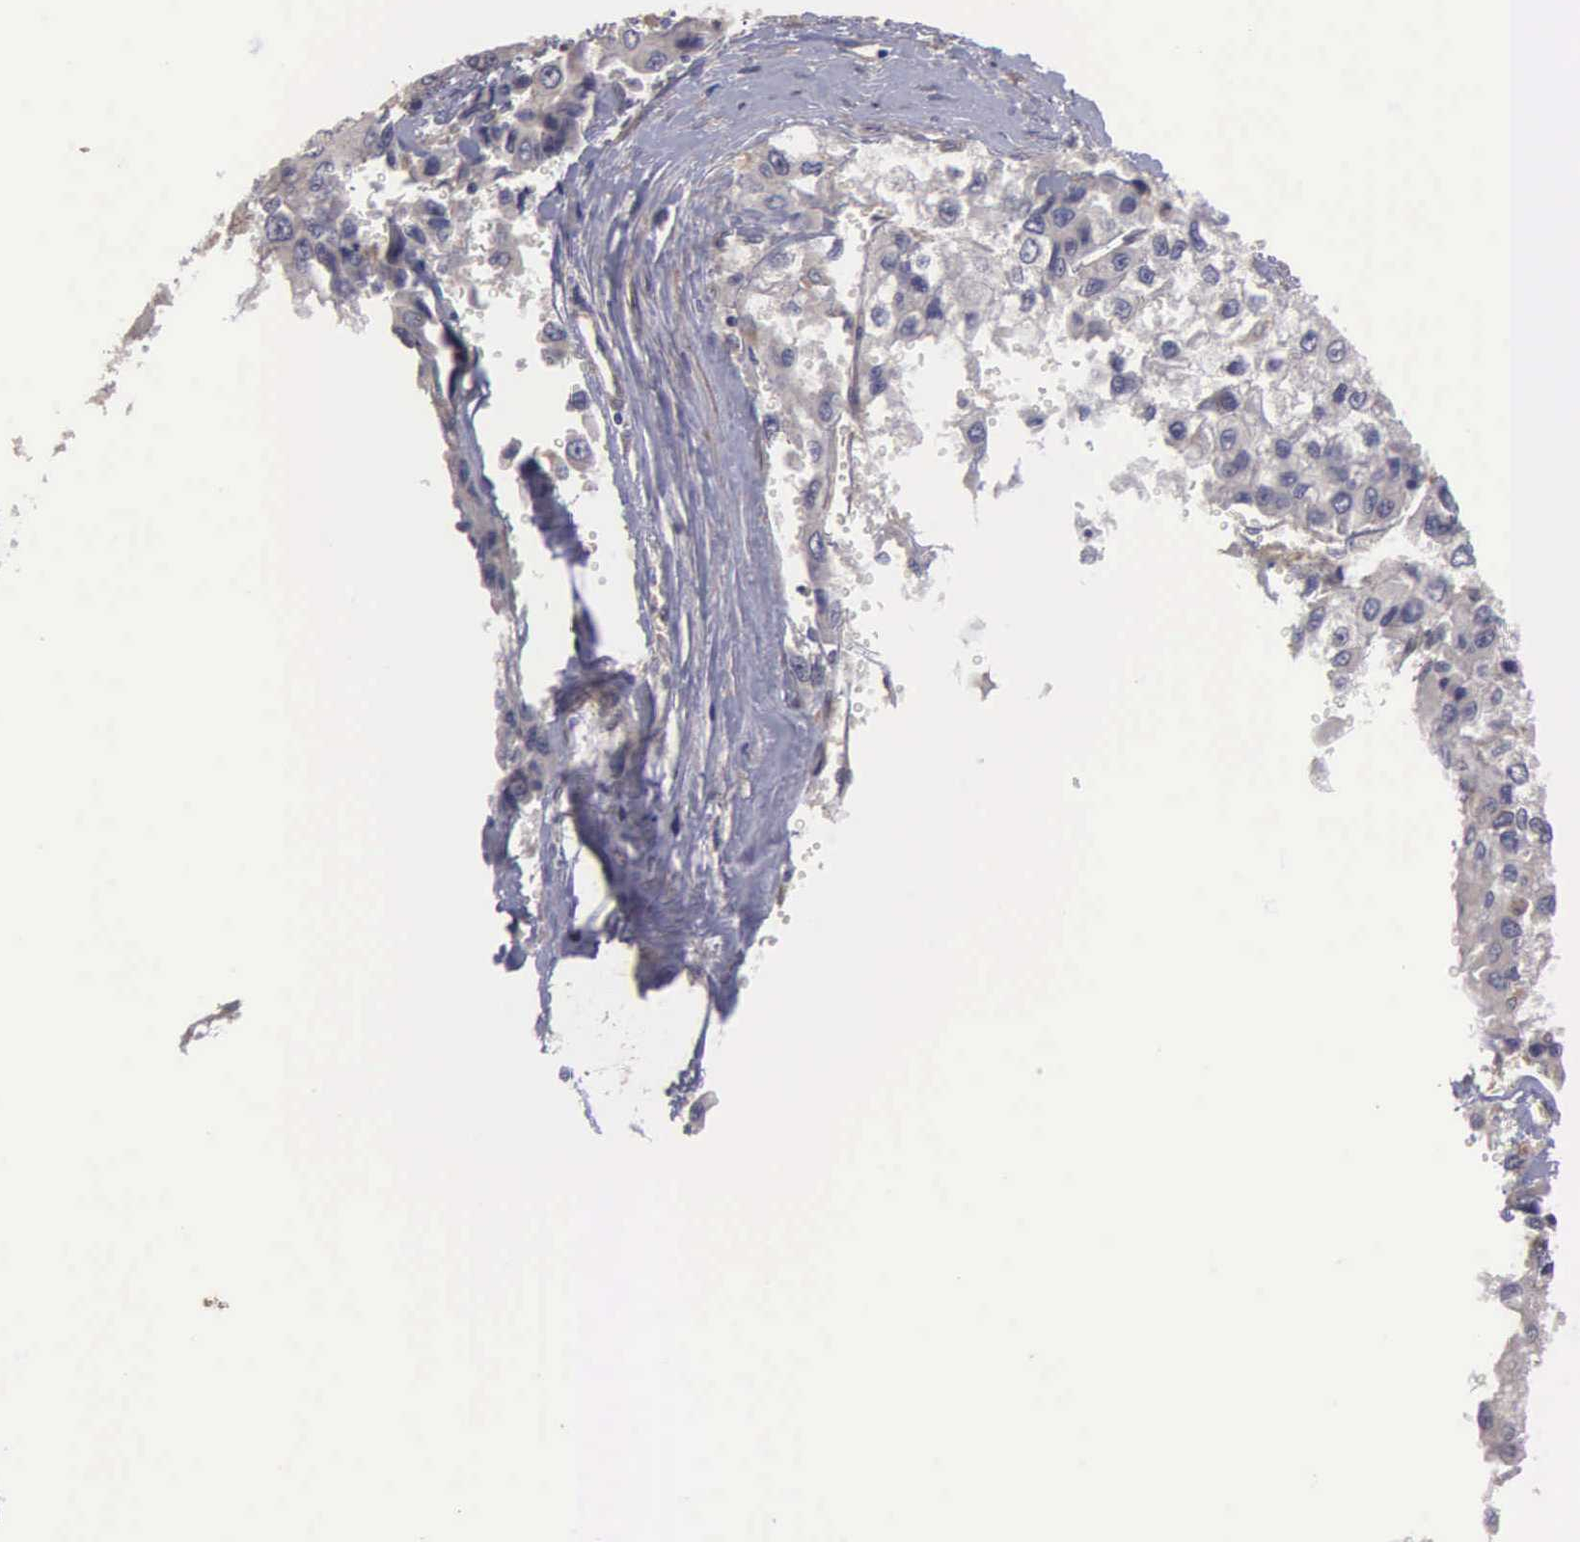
{"staining": {"intensity": "negative", "quantity": "none", "location": "none"}, "tissue": "liver cancer", "cell_type": "Tumor cells", "image_type": "cancer", "snomed": [{"axis": "morphology", "description": "Carcinoma, Hepatocellular, NOS"}, {"axis": "topography", "description": "Liver"}], "caption": "Human liver cancer stained for a protein using IHC shows no staining in tumor cells.", "gene": "RTL10", "patient": {"sex": "female", "age": 66}}